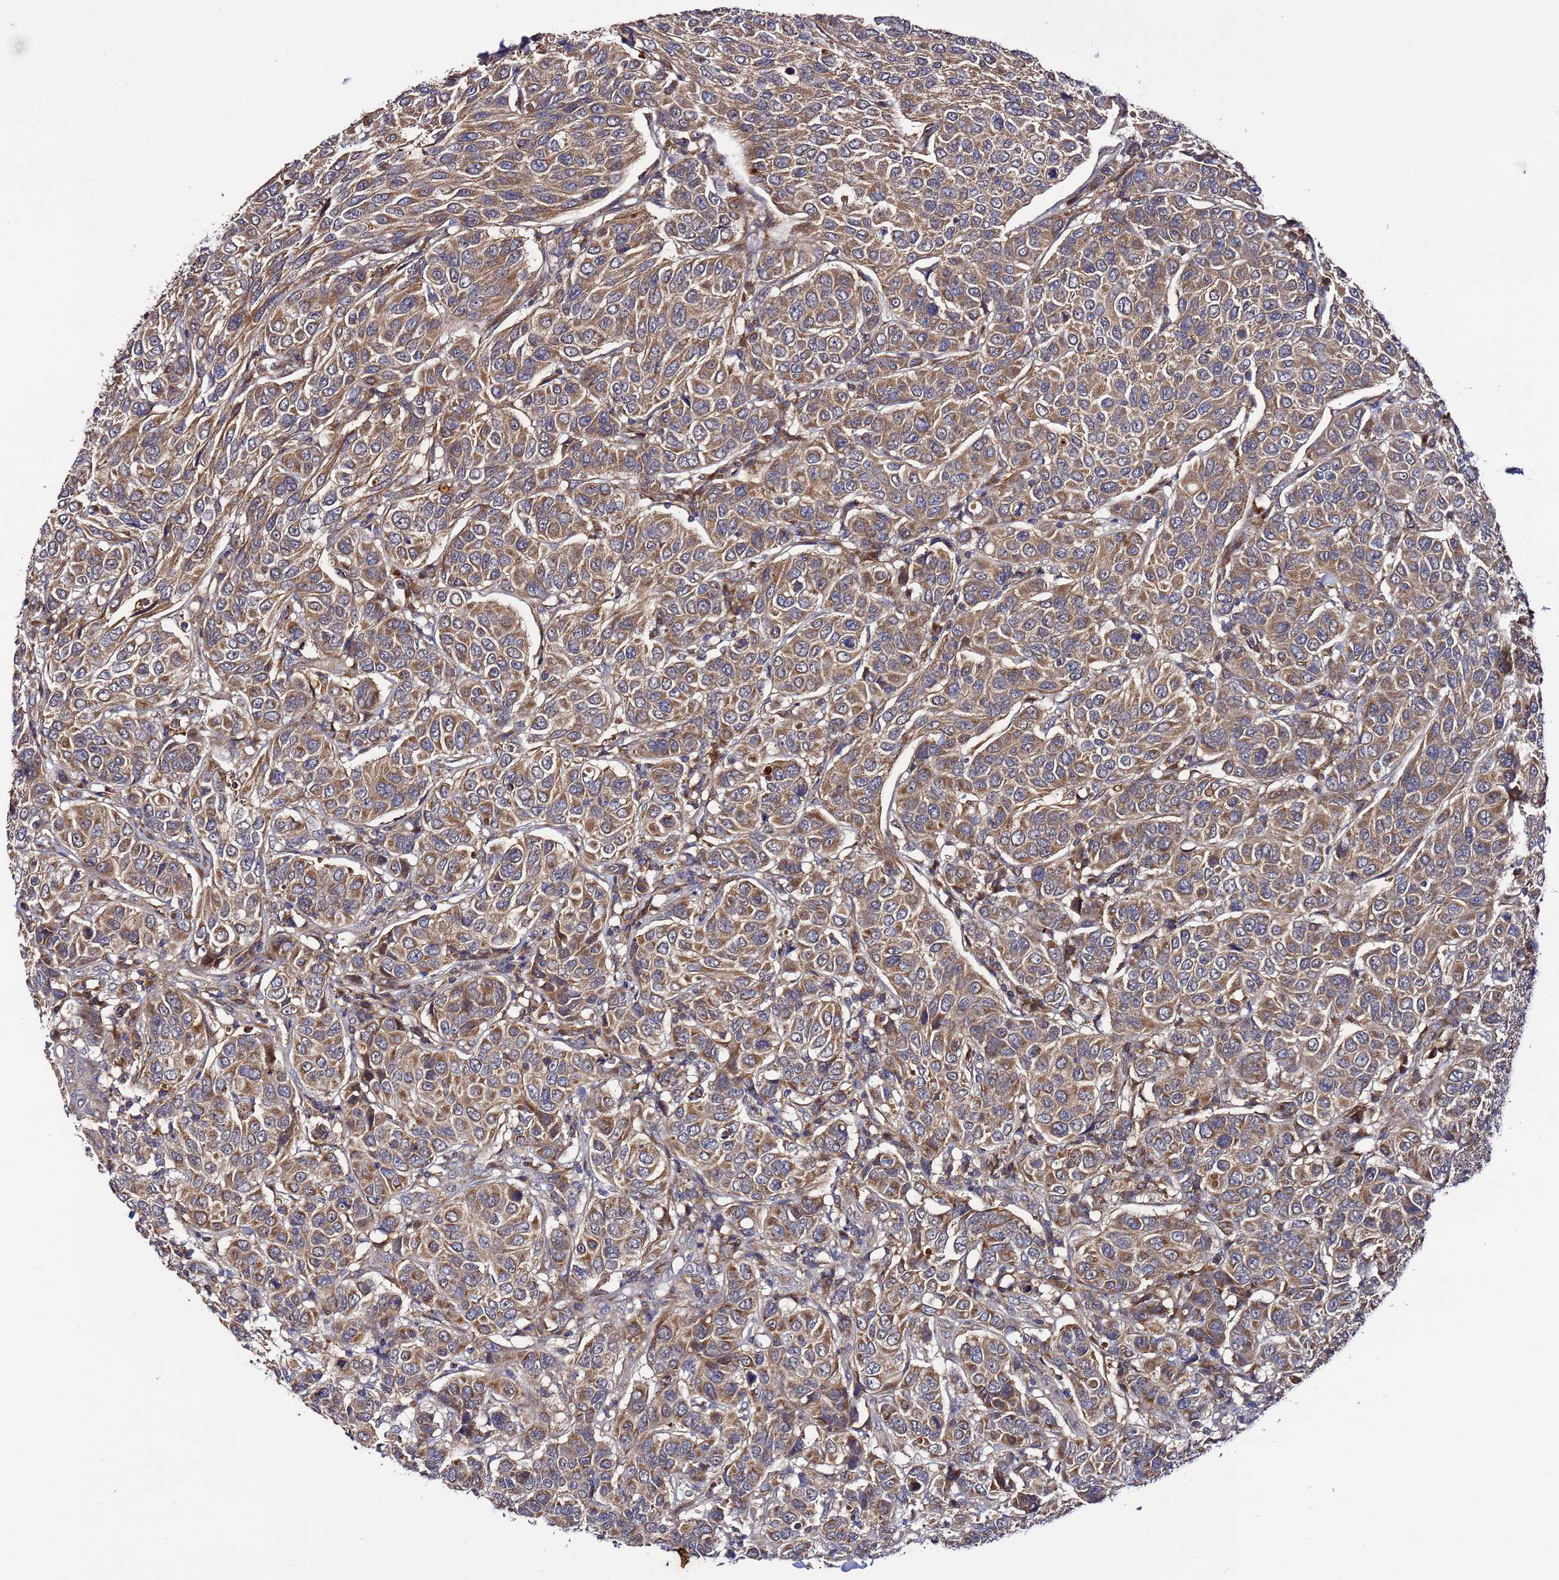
{"staining": {"intensity": "moderate", "quantity": ">75%", "location": "cytoplasmic/membranous"}, "tissue": "breast cancer", "cell_type": "Tumor cells", "image_type": "cancer", "snomed": [{"axis": "morphology", "description": "Duct carcinoma"}, {"axis": "topography", "description": "Breast"}], "caption": "Breast cancer was stained to show a protein in brown. There is medium levels of moderate cytoplasmic/membranous expression in approximately >75% of tumor cells.", "gene": "TMEM176B", "patient": {"sex": "female", "age": 55}}